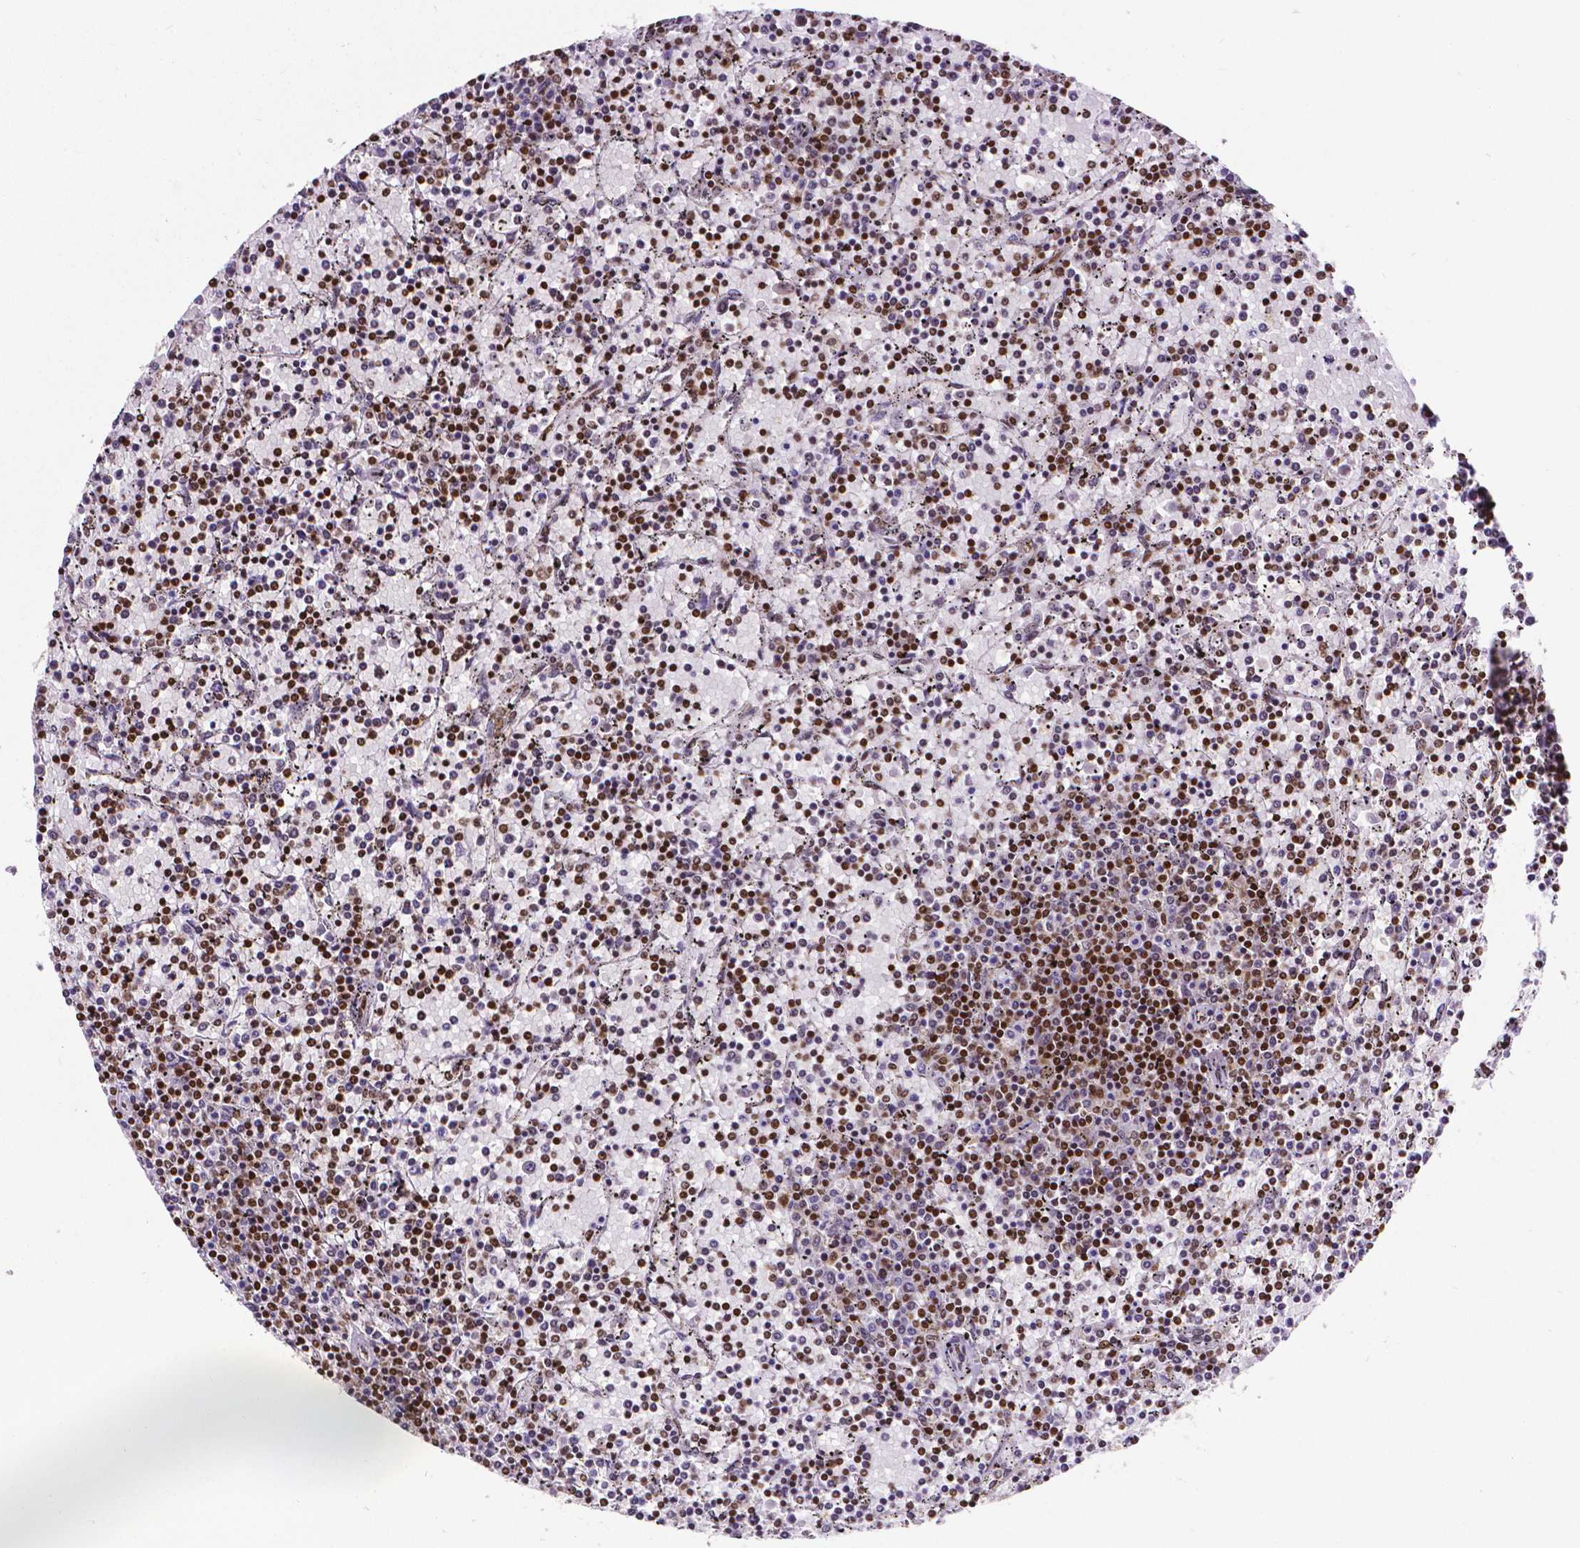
{"staining": {"intensity": "strong", "quantity": "25%-75%", "location": "nuclear"}, "tissue": "lymphoma", "cell_type": "Tumor cells", "image_type": "cancer", "snomed": [{"axis": "morphology", "description": "Malignant lymphoma, non-Hodgkin's type, Low grade"}, {"axis": "topography", "description": "Spleen"}], "caption": "A histopathology image showing strong nuclear positivity in about 25%-75% of tumor cells in lymphoma, as visualized by brown immunohistochemical staining.", "gene": "CTCF", "patient": {"sex": "female", "age": 77}}